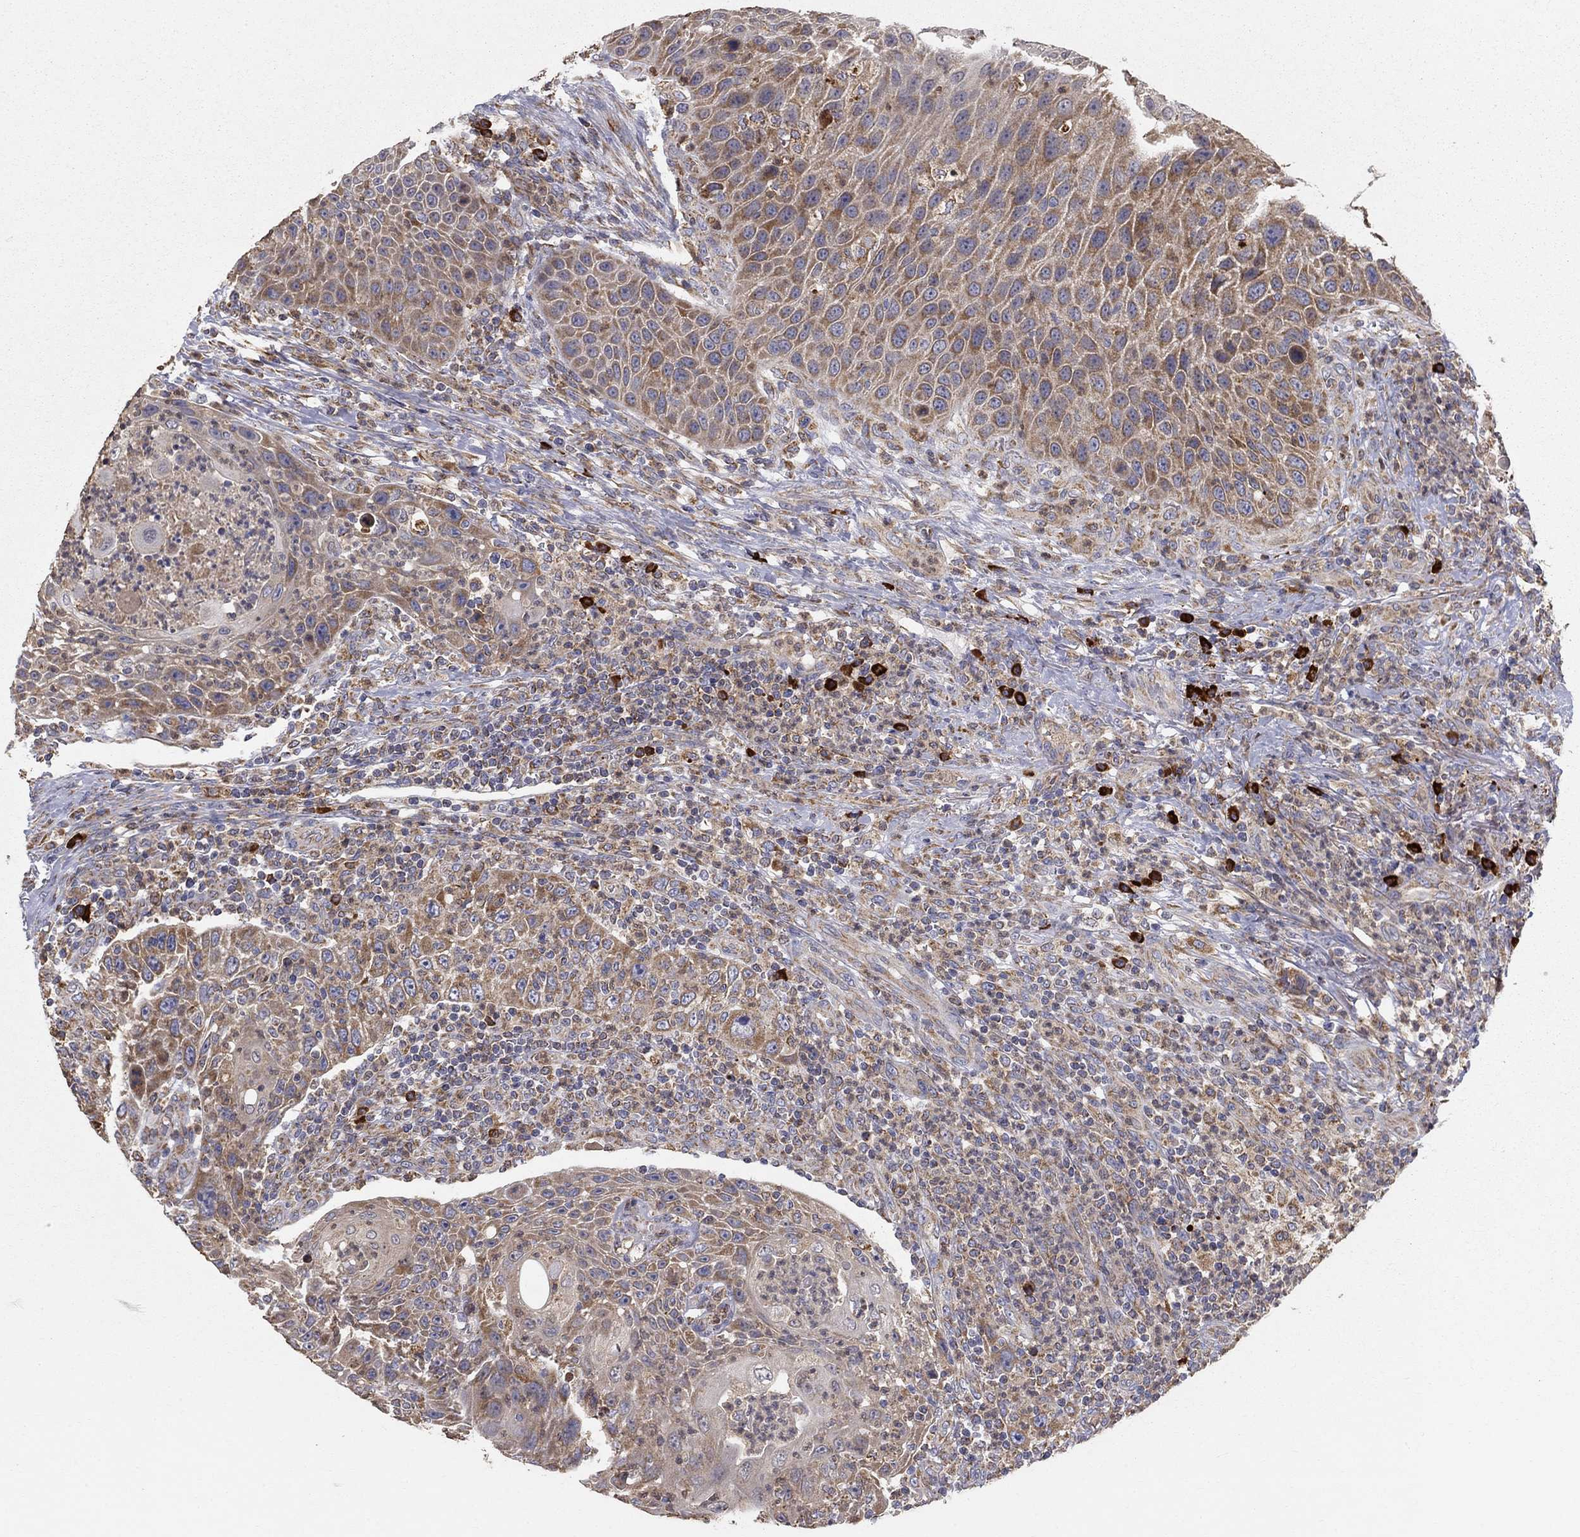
{"staining": {"intensity": "moderate", "quantity": ">75%", "location": "cytoplasmic/membranous"}, "tissue": "head and neck cancer", "cell_type": "Tumor cells", "image_type": "cancer", "snomed": [{"axis": "morphology", "description": "Squamous cell carcinoma, NOS"}, {"axis": "topography", "description": "Head-Neck"}], "caption": "There is medium levels of moderate cytoplasmic/membranous positivity in tumor cells of squamous cell carcinoma (head and neck), as demonstrated by immunohistochemical staining (brown color).", "gene": "PRDX4", "patient": {"sex": "male", "age": 69}}